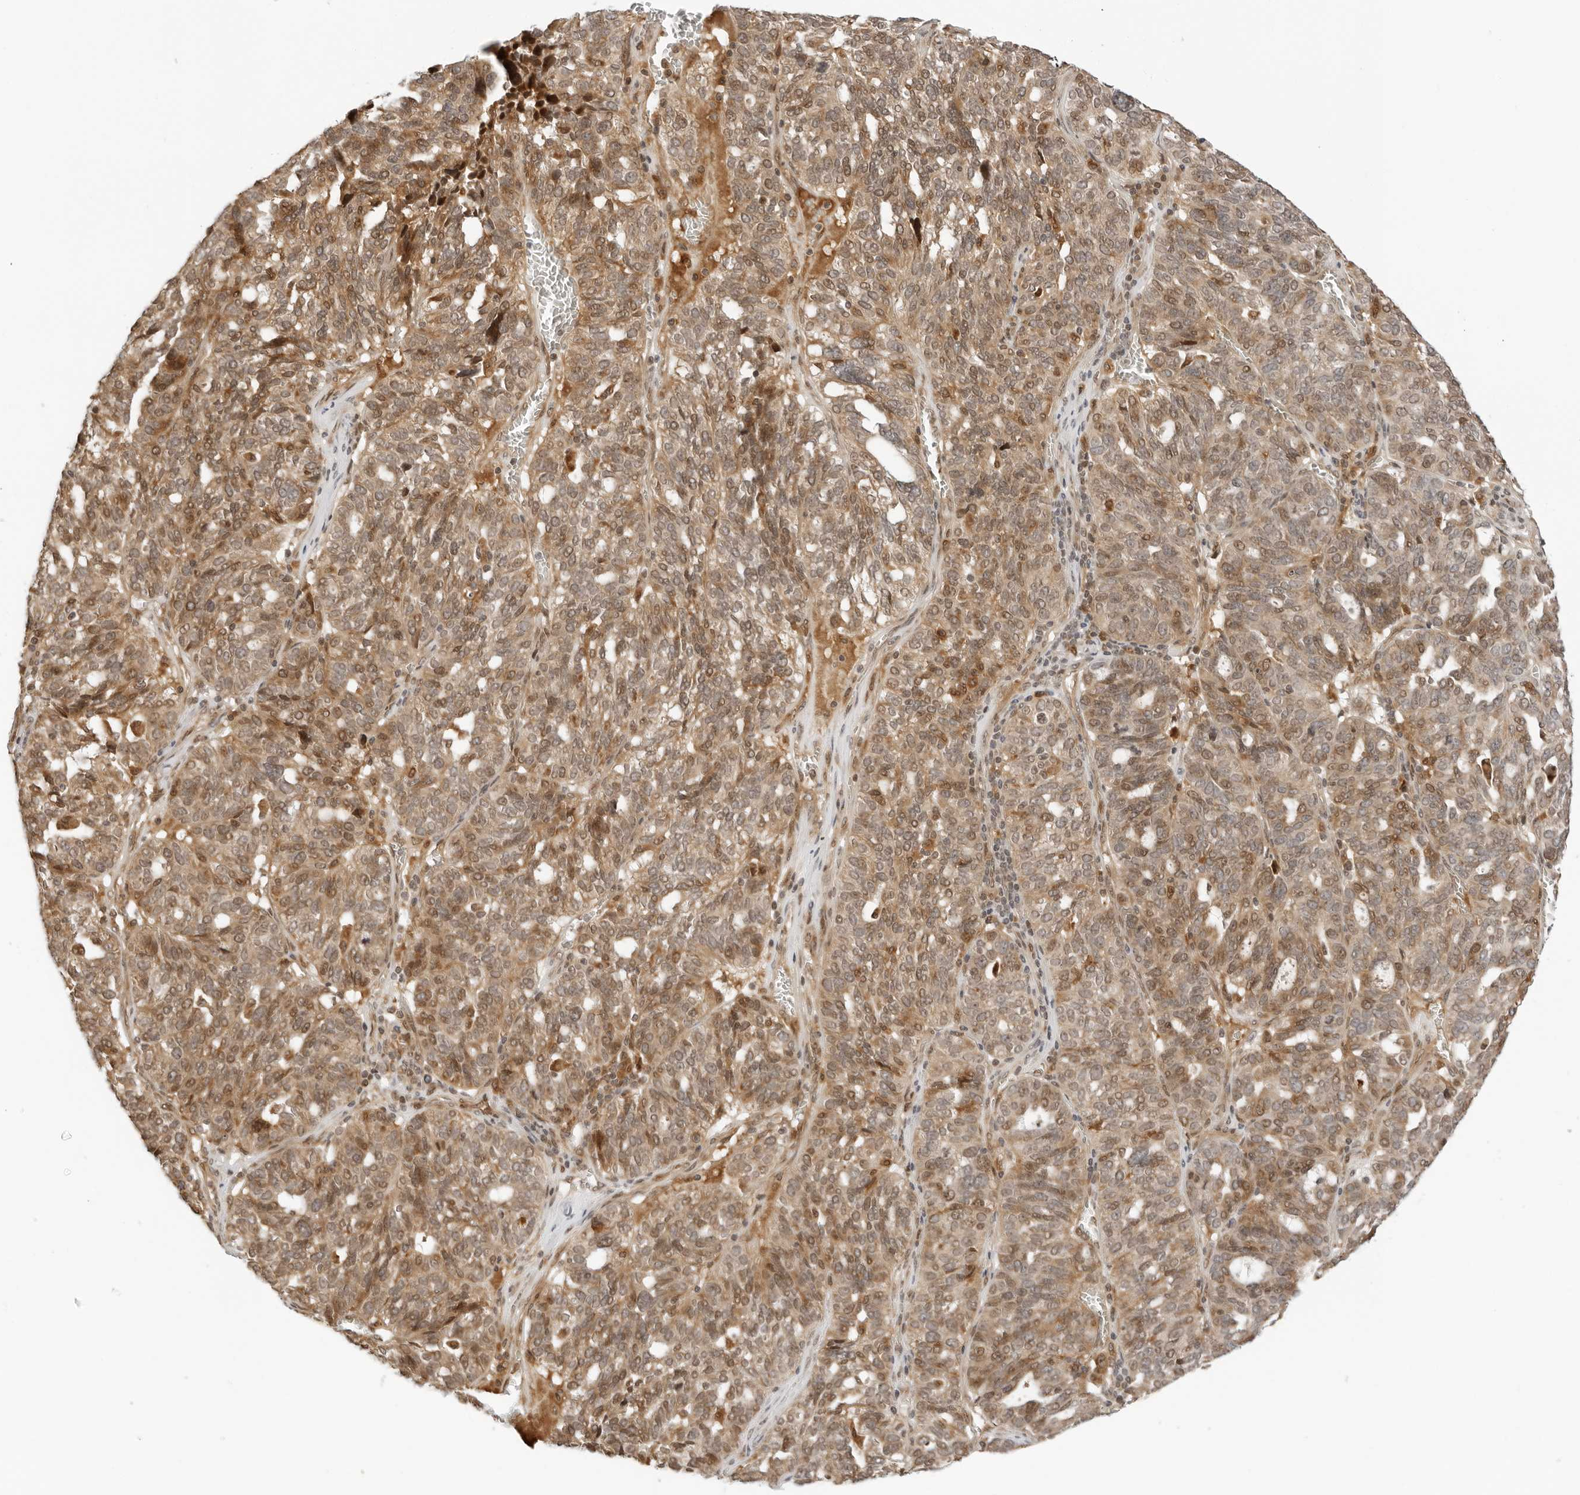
{"staining": {"intensity": "moderate", "quantity": ">75%", "location": "cytoplasmic/membranous"}, "tissue": "ovarian cancer", "cell_type": "Tumor cells", "image_type": "cancer", "snomed": [{"axis": "morphology", "description": "Cystadenocarcinoma, serous, NOS"}, {"axis": "topography", "description": "Ovary"}], "caption": "This is a photomicrograph of IHC staining of ovarian cancer (serous cystadenocarcinoma), which shows moderate staining in the cytoplasmic/membranous of tumor cells.", "gene": "RC3H1", "patient": {"sex": "female", "age": 59}}